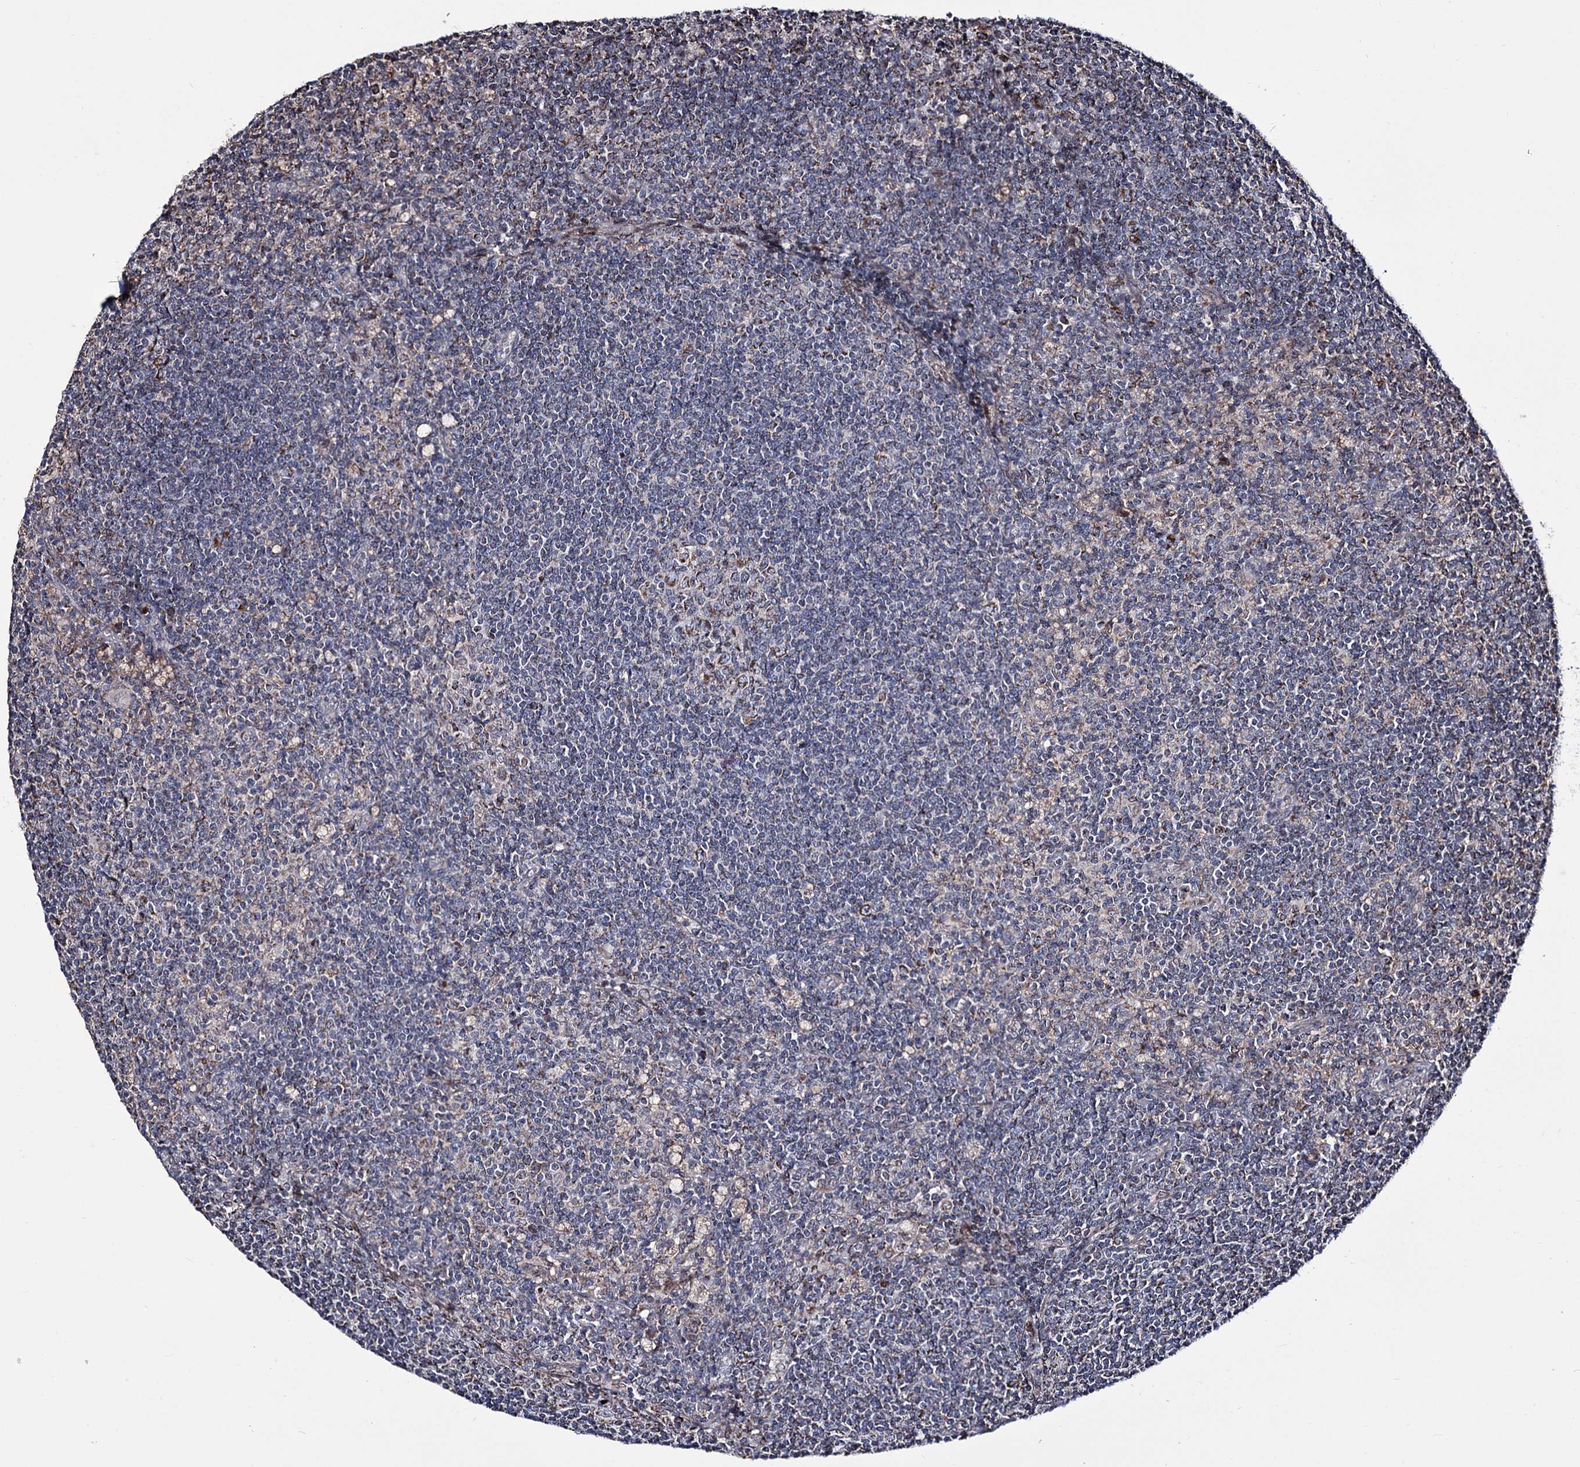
{"staining": {"intensity": "moderate", "quantity": "25%-75%", "location": "cytoplasmic/membranous"}, "tissue": "lymph node", "cell_type": "Germinal center cells", "image_type": "normal", "snomed": [{"axis": "morphology", "description": "Normal tissue, NOS"}, {"axis": "topography", "description": "Lymph node"}], "caption": "Moderate cytoplasmic/membranous staining is seen in approximately 25%-75% of germinal center cells in unremarkable lymph node. The staining was performed using DAB, with brown indicating positive protein expression. Nuclei are stained blue with hematoxylin.", "gene": "CREB3L4", "patient": {"sex": "male", "age": 69}}